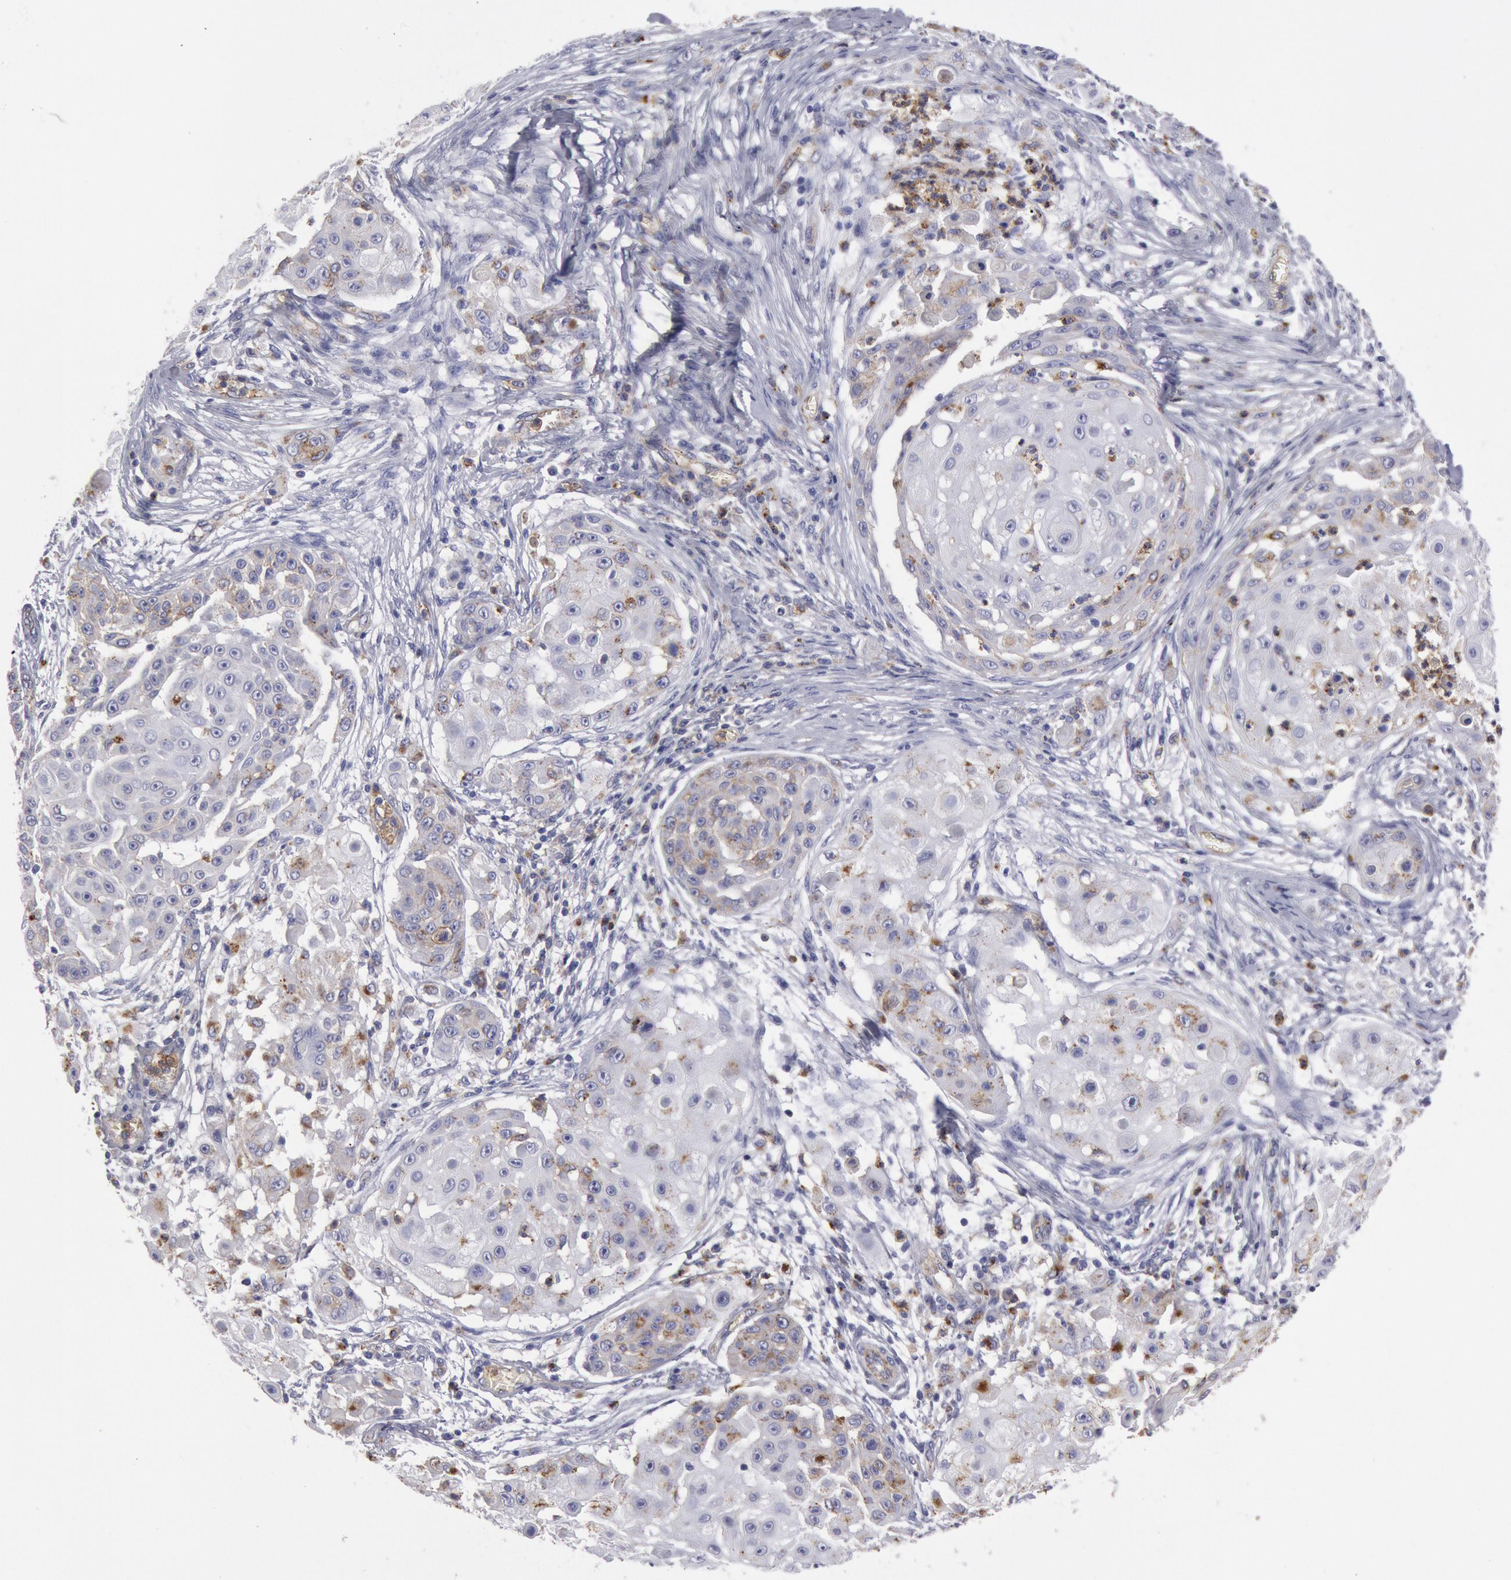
{"staining": {"intensity": "negative", "quantity": "none", "location": "none"}, "tissue": "skin cancer", "cell_type": "Tumor cells", "image_type": "cancer", "snomed": [{"axis": "morphology", "description": "Squamous cell carcinoma, NOS"}, {"axis": "topography", "description": "Skin"}], "caption": "Skin squamous cell carcinoma was stained to show a protein in brown. There is no significant staining in tumor cells. (DAB immunohistochemistry (IHC), high magnification).", "gene": "FLOT1", "patient": {"sex": "female", "age": 57}}